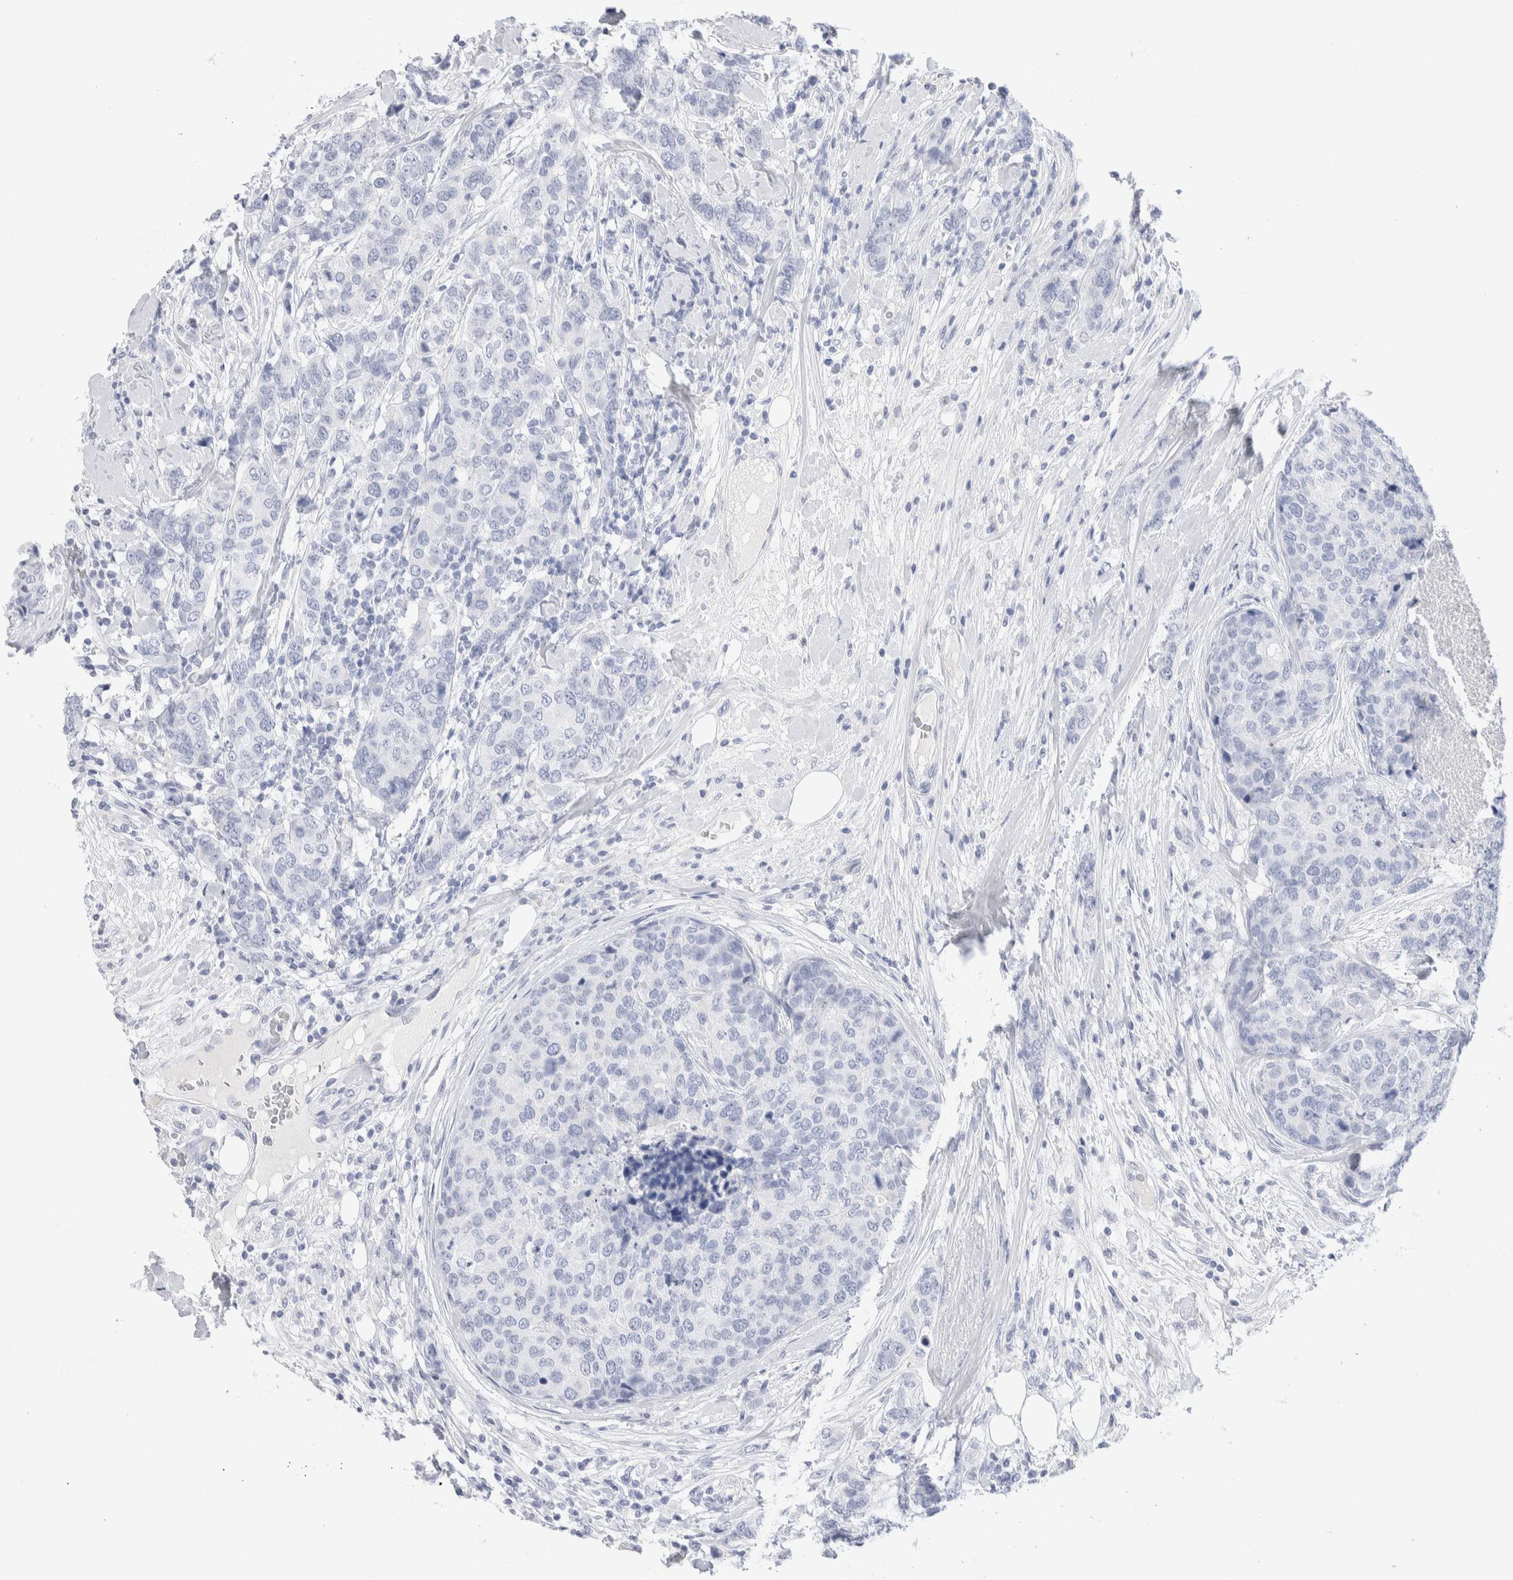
{"staining": {"intensity": "negative", "quantity": "none", "location": "none"}, "tissue": "breast cancer", "cell_type": "Tumor cells", "image_type": "cancer", "snomed": [{"axis": "morphology", "description": "Lobular carcinoma"}, {"axis": "topography", "description": "Breast"}], "caption": "Photomicrograph shows no protein positivity in tumor cells of breast cancer tissue.", "gene": "GDA", "patient": {"sex": "female", "age": 59}}